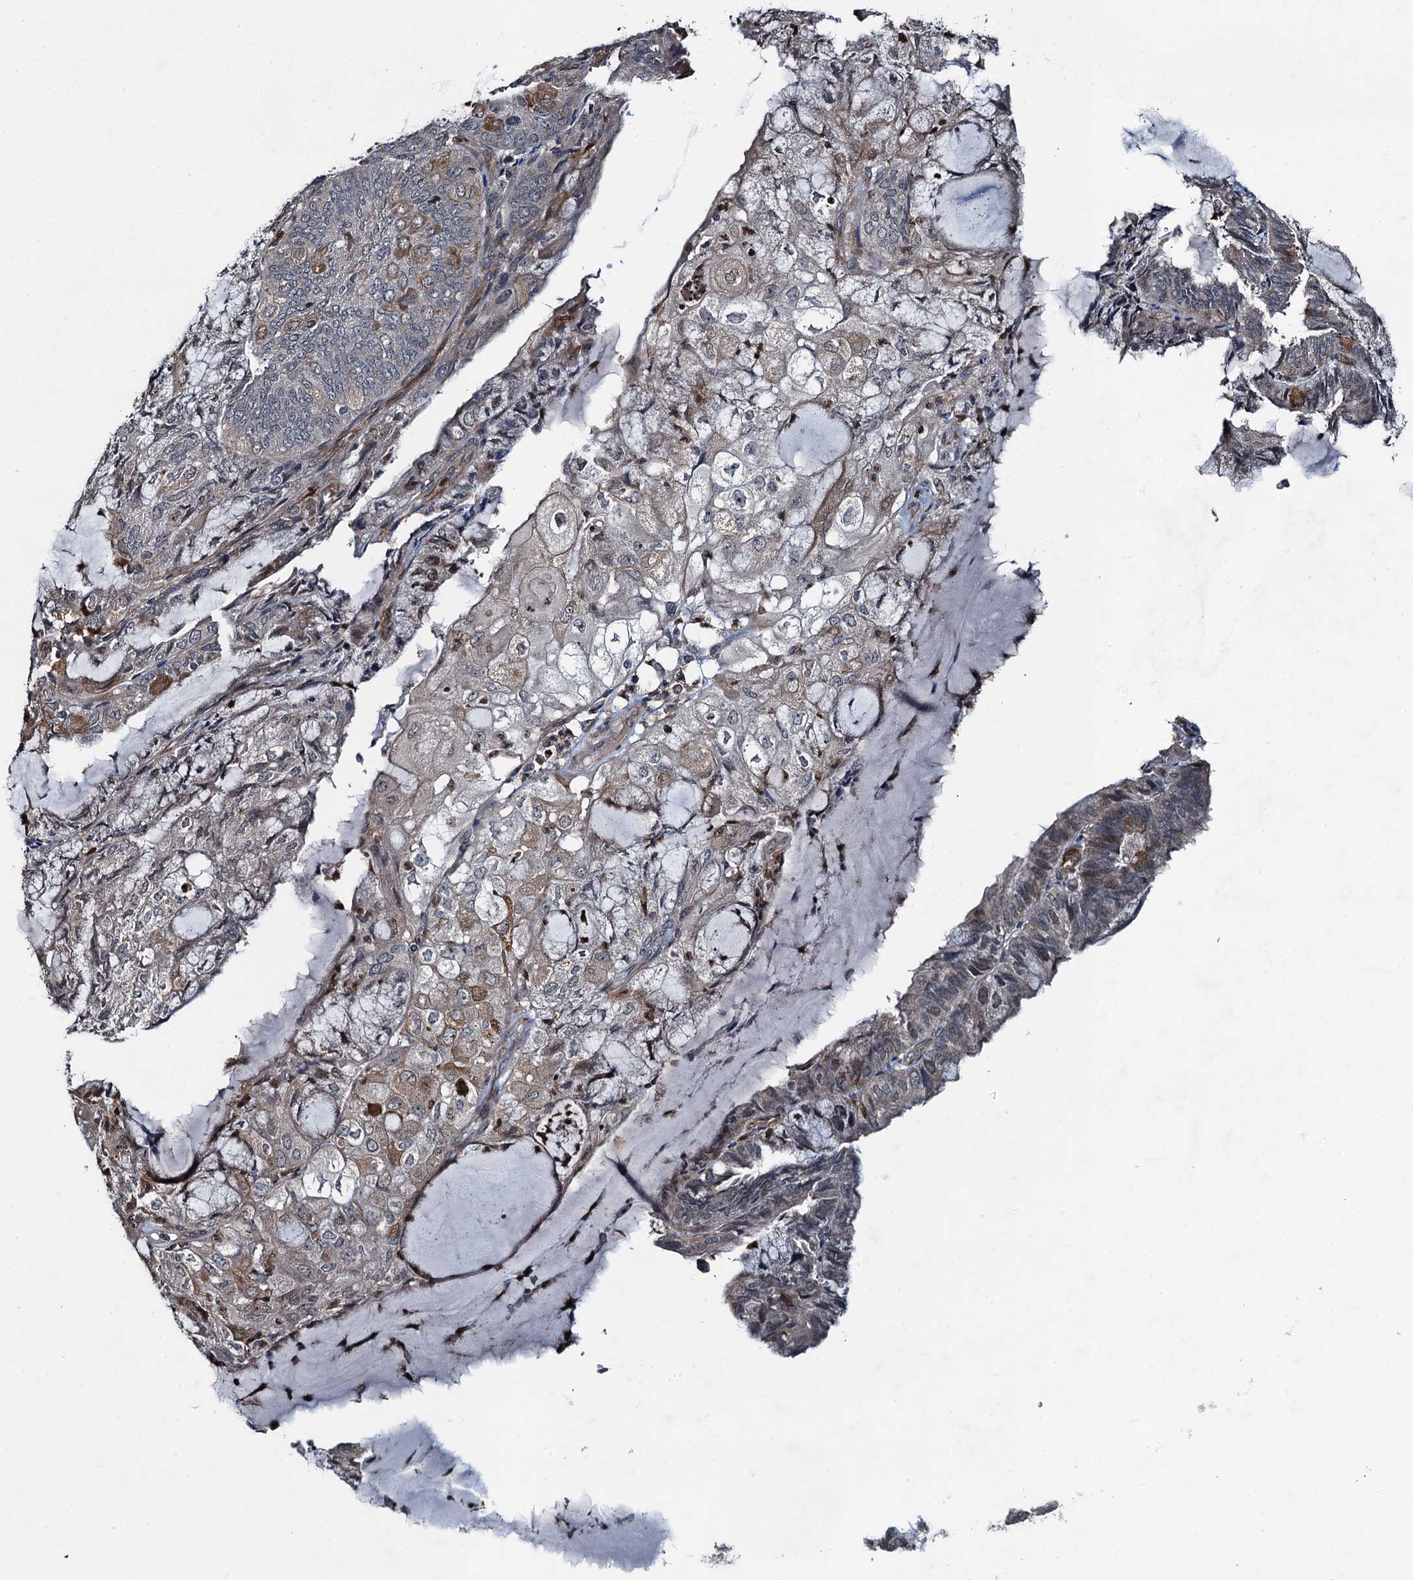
{"staining": {"intensity": "weak", "quantity": "<25%", "location": "cytoplasmic/membranous"}, "tissue": "endometrial cancer", "cell_type": "Tumor cells", "image_type": "cancer", "snomed": [{"axis": "morphology", "description": "Adenocarcinoma, NOS"}, {"axis": "topography", "description": "Endometrium"}], "caption": "Immunohistochemistry photomicrograph of neoplastic tissue: endometrial cancer stained with DAB (3,3'-diaminobenzidine) displays no significant protein staining in tumor cells.", "gene": "WHAMM", "patient": {"sex": "female", "age": 81}}